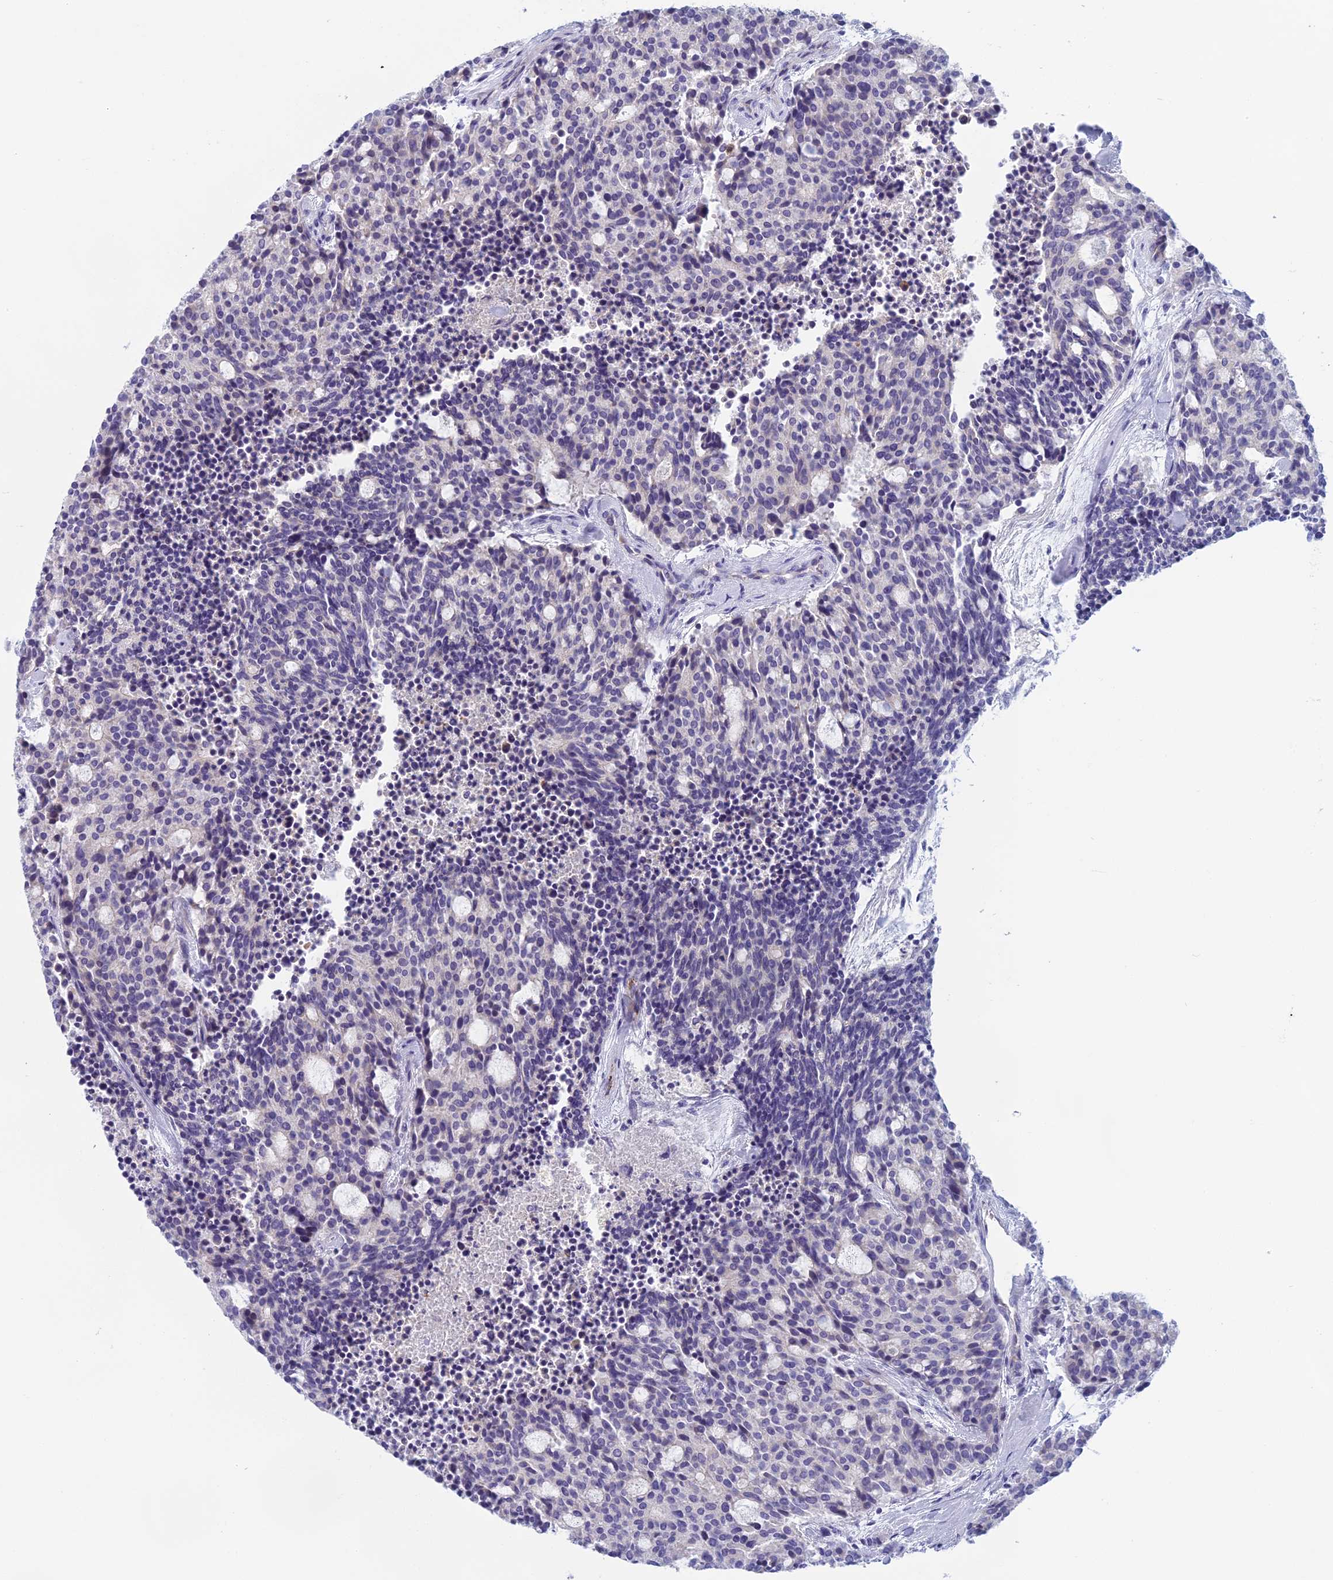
{"staining": {"intensity": "negative", "quantity": "none", "location": "none"}, "tissue": "carcinoid", "cell_type": "Tumor cells", "image_type": "cancer", "snomed": [{"axis": "morphology", "description": "Carcinoid, malignant, NOS"}, {"axis": "topography", "description": "Pancreas"}], "caption": "Immunohistochemistry (IHC) photomicrograph of malignant carcinoid stained for a protein (brown), which shows no positivity in tumor cells.", "gene": "SEMA7A", "patient": {"sex": "female", "age": 54}}